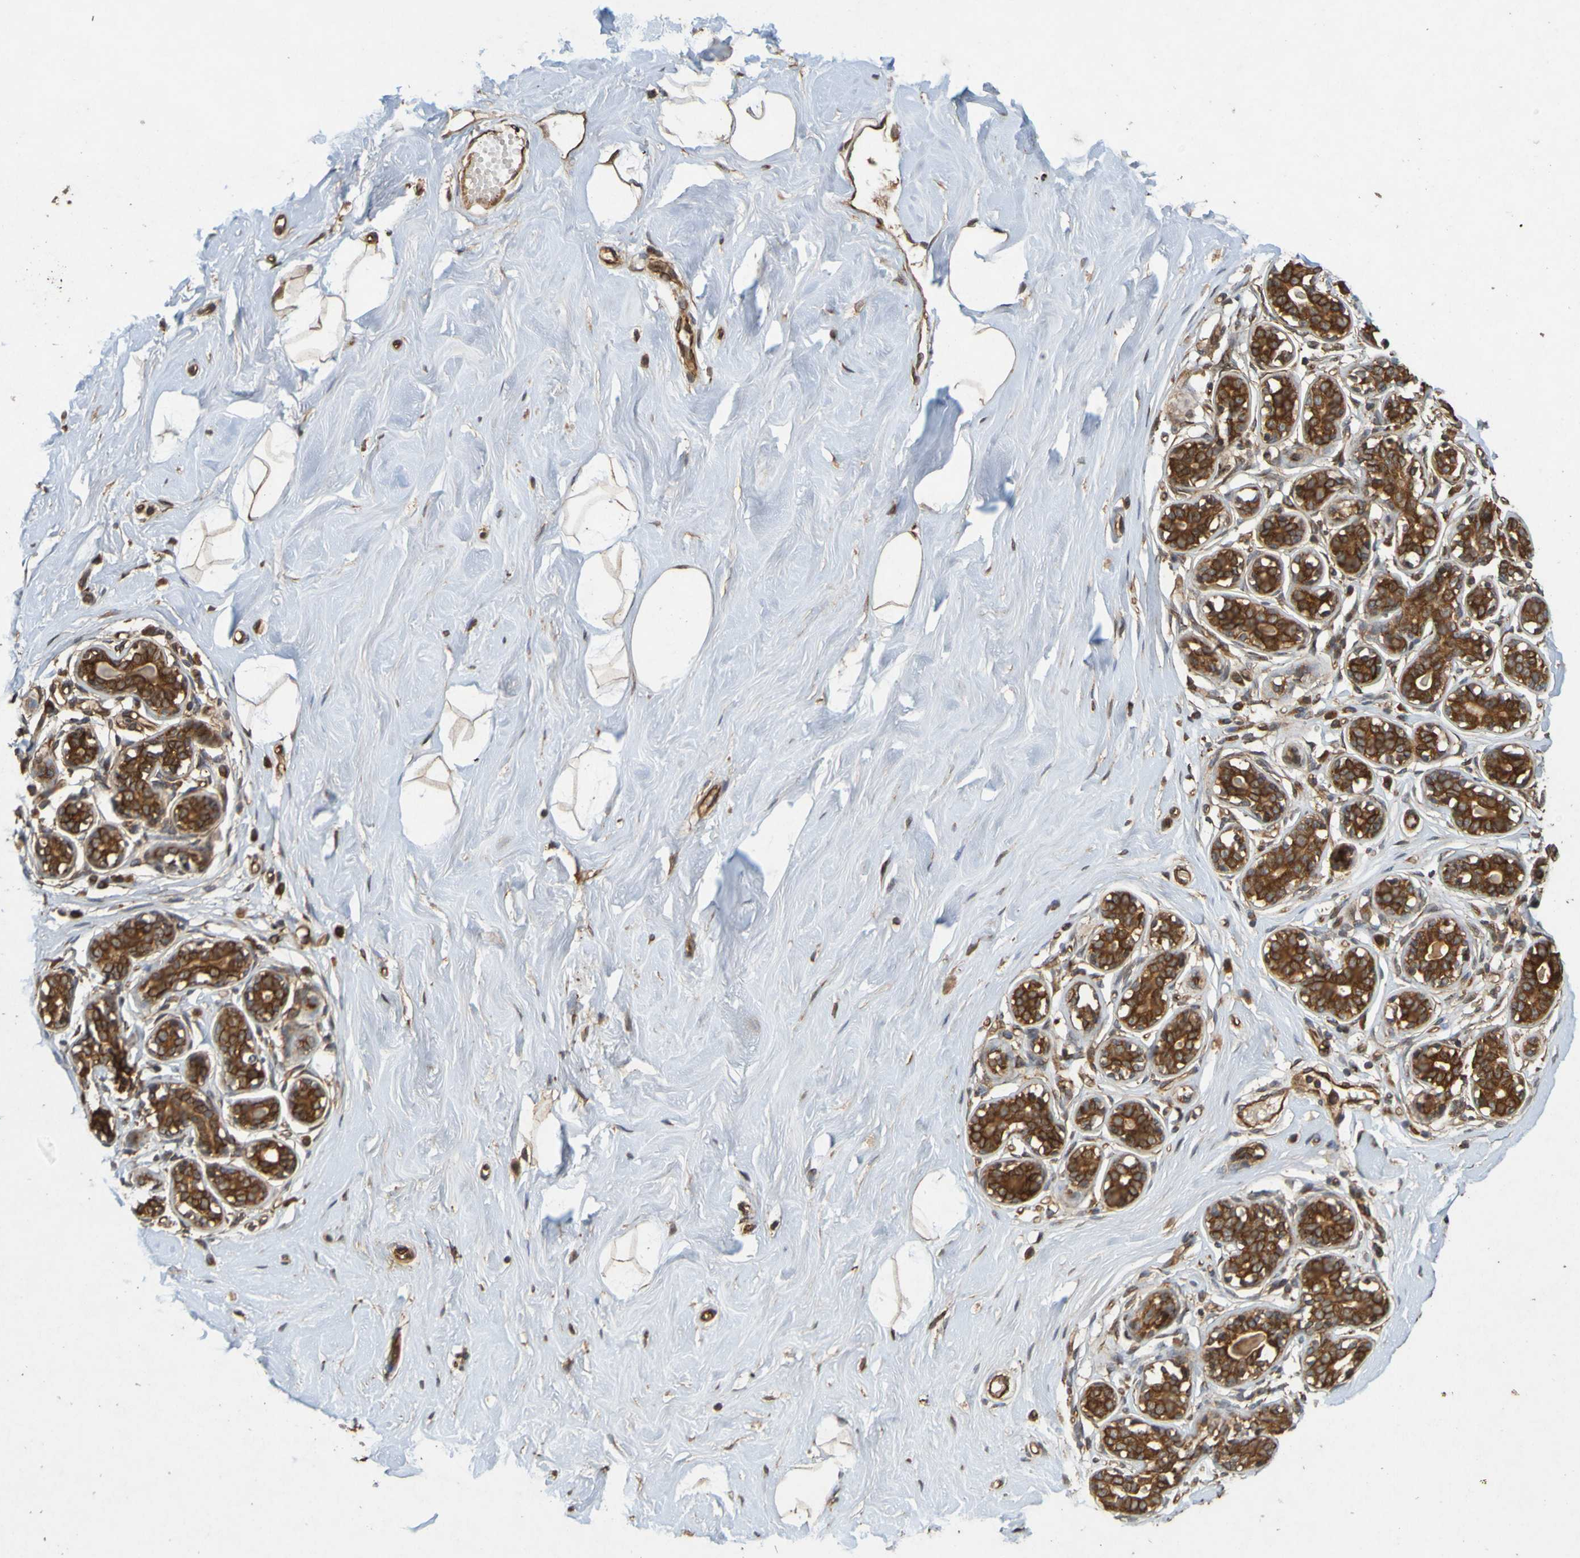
{"staining": {"intensity": "moderate", "quantity": ">75%", "location": "cytoplasmic/membranous"}, "tissue": "breast", "cell_type": "Adipocytes", "image_type": "normal", "snomed": [{"axis": "morphology", "description": "Normal tissue, NOS"}, {"axis": "topography", "description": "Breast"}], "caption": "Immunohistochemical staining of normal breast shows moderate cytoplasmic/membranous protein staining in about >75% of adipocytes. The staining is performed using DAB brown chromogen to label protein expression. The nuclei are counter-stained blue using hematoxylin.", "gene": "OCRL", "patient": {"sex": "female", "age": 23}}